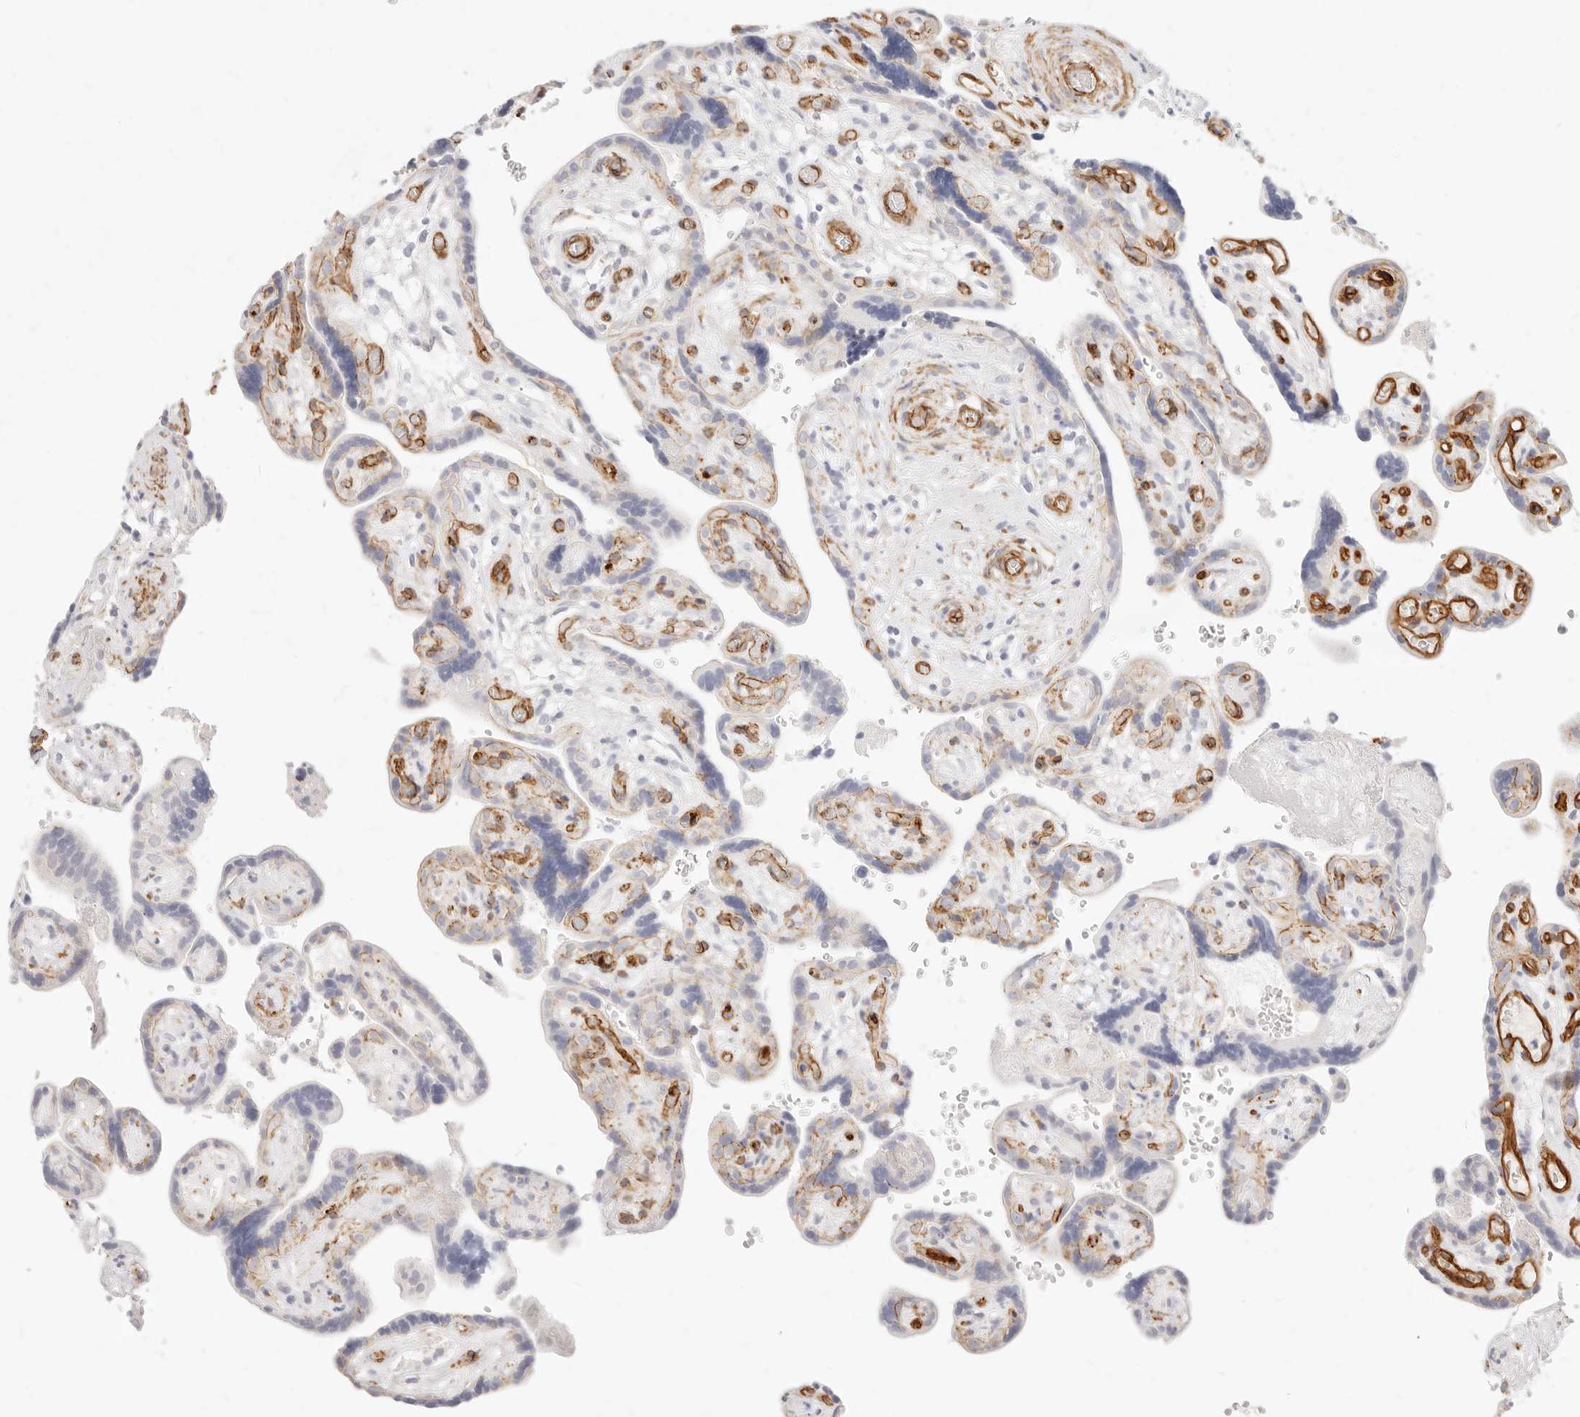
{"staining": {"intensity": "moderate", "quantity": "25%-75%", "location": "cytoplasmic/membranous"}, "tissue": "placenta", "cell_type": "Decidual cells", "image_type": "normal", "snomed": [{"axis": "morphology", "description": "Normal tissue, NOS"}, {"axis": "topography", "description": "Placenta"}], "caption": "Human placenta stained for a protein (brown) shows moderate cytoplasmic/membranous positive expression in about 25%-75% of decidual cells.", "gene": "NUS1", "patient": {"sex": "female", "age": 30}}